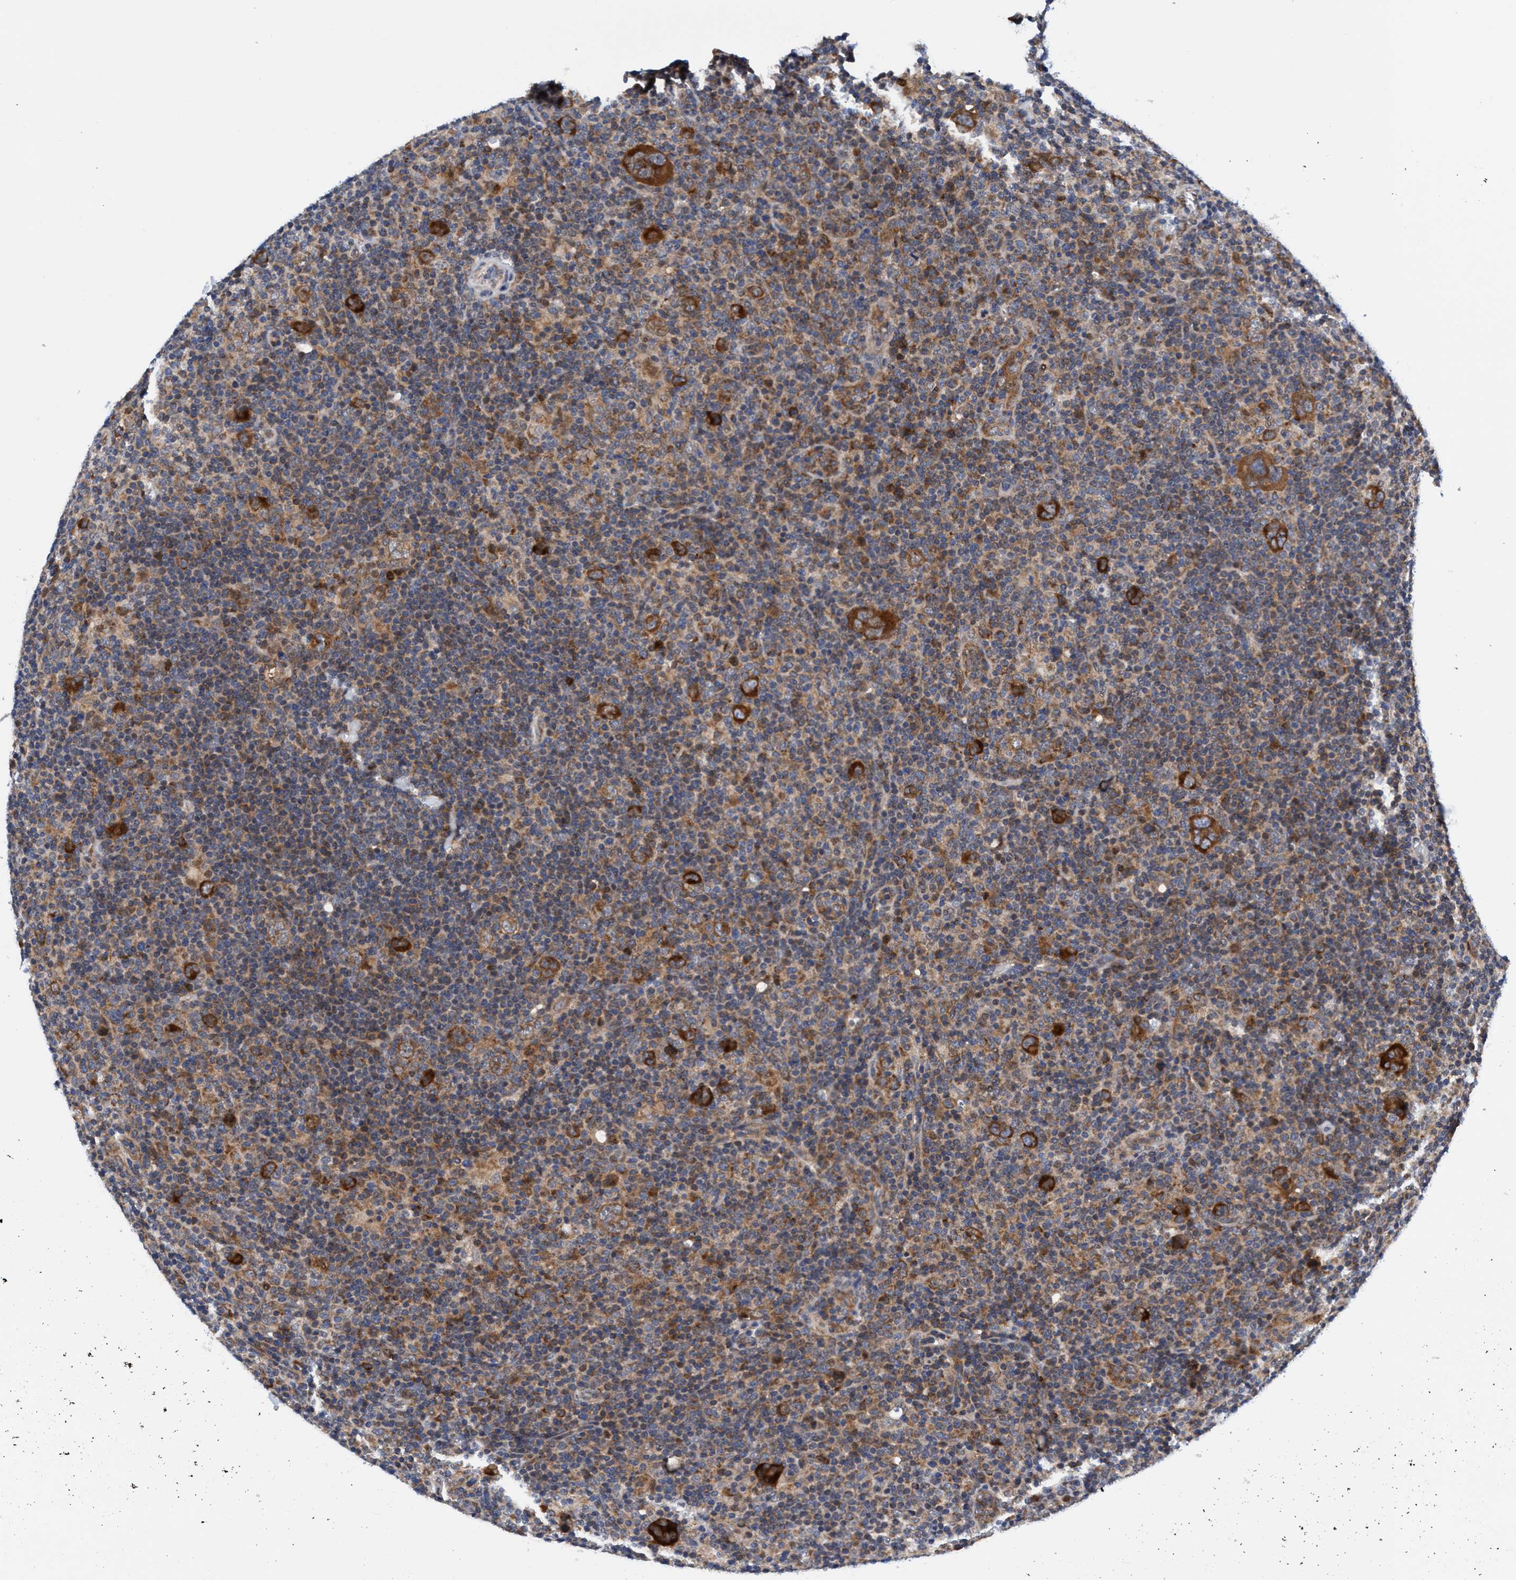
{"staining": {"intensity": "strong", "quantity": ">75%", "location": "cytoplasmic/membranous"}, "tissue": "lymphoma", "cell_type": "Tumor cells", "image_type": "cancer", "snomed": [{"axis": "morphology", "description": "Hodgkin's disease, NOS"}, {"axis": "topography", "description": "Lymph node"}], "caption": "Brown immunohistochemical staining in human Hodgkin's disease demonstrates strong cytoplasmic/membranous expression in approximately >75% of tumor cells.", "gene": "AGAP2", "patient": {"sex": "female", "age": 57}}